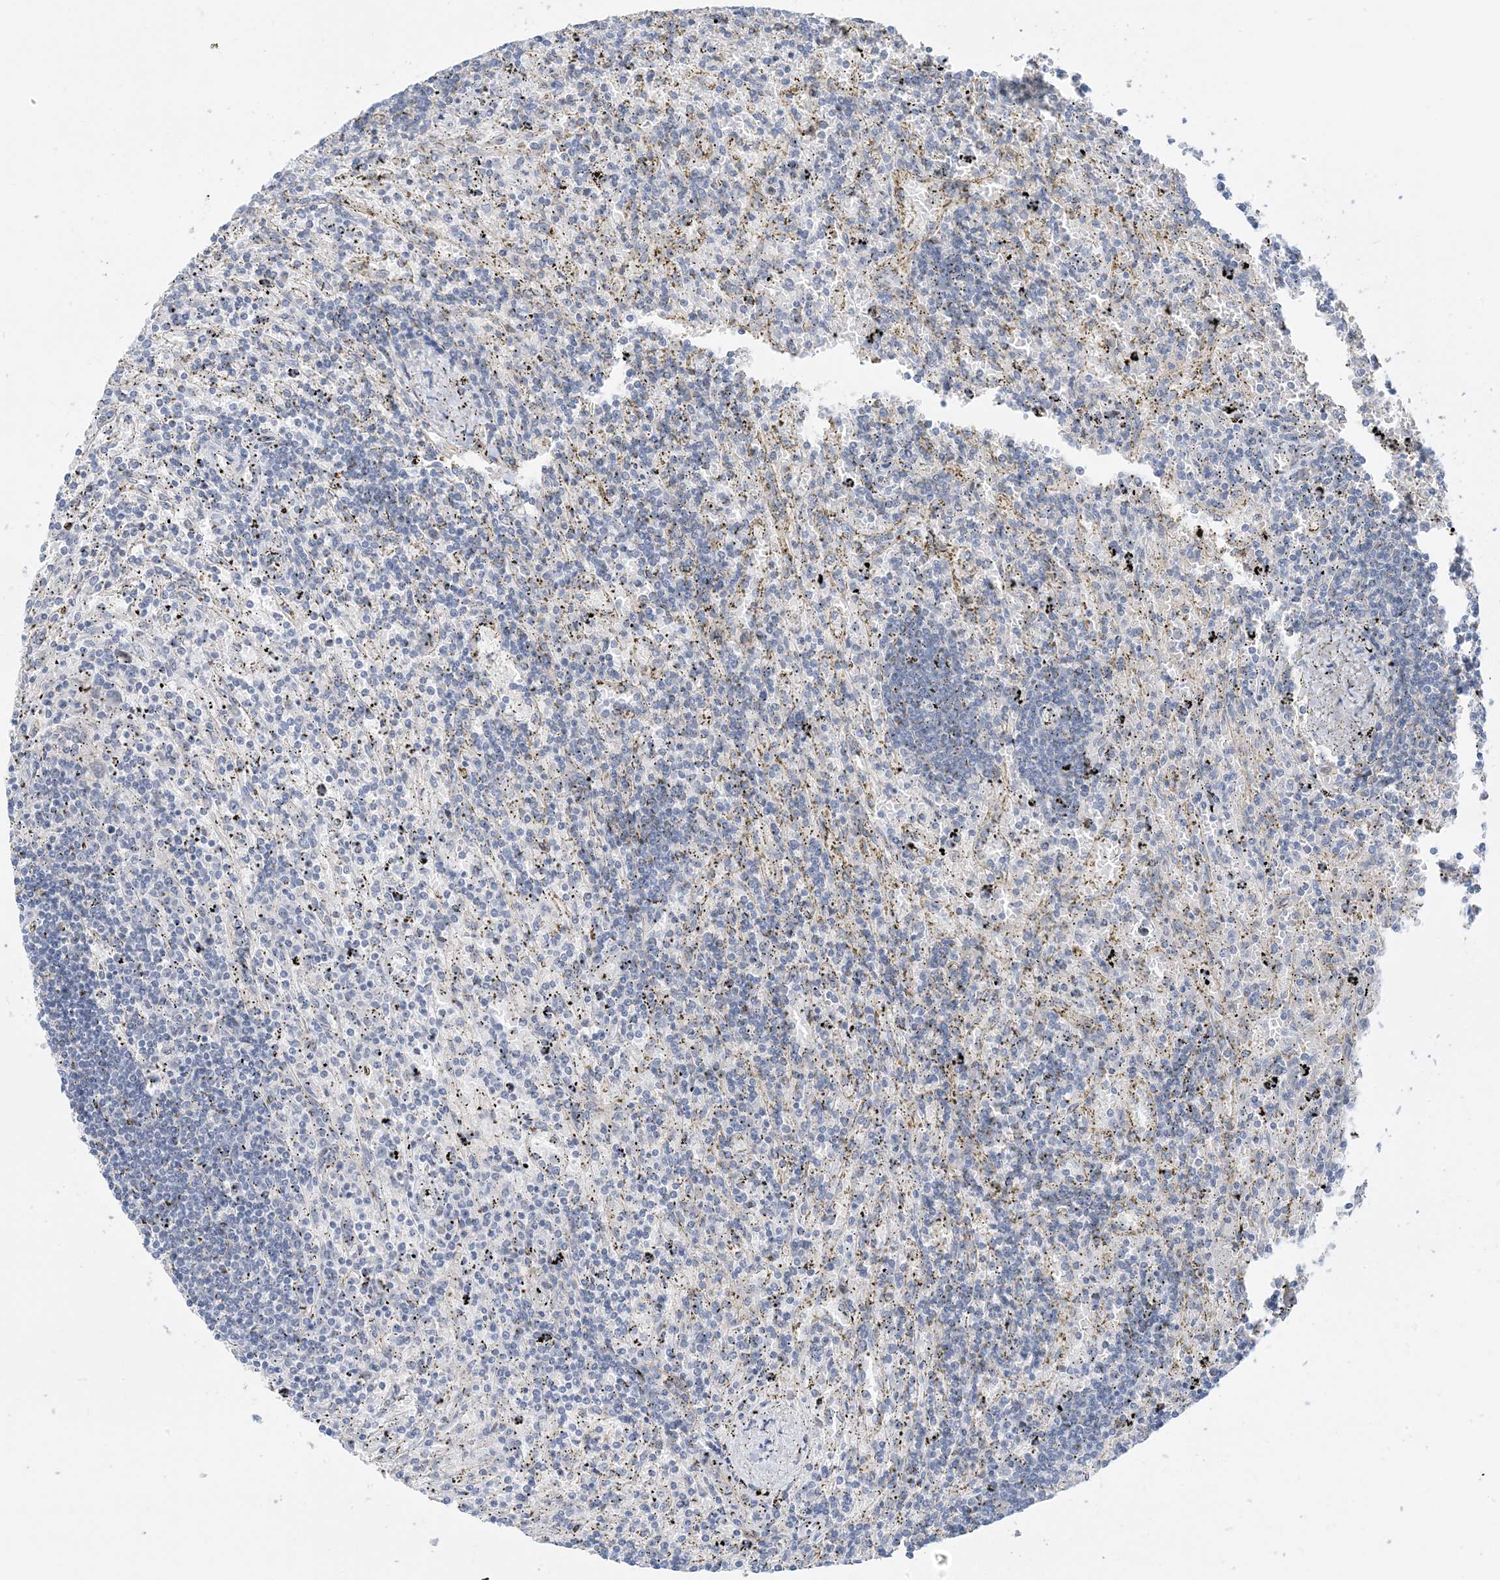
{"staining": {"intensity": "negative", "quantity": "none", "location": "none"}, "tissue": "lymphoma", "cell_type": "Tumor cells", "image_type": "cancer", "snomed": [{"axis": "morphology", "description": "Malignant lymphoma, non-Hodgkin's type, Low grade"}, {"axis": "topography", "description": "Spleen"}], "caption": "IHC photomicrograph of neoplastic tissue: low-grade malignant lymphoma, non-Hodgkin's type stained with DAB (3,3'-diaminobenzidine) demonstrates no significant protein positivity in tumor cells.", "gene": "IL36B", "patient": {"sex": "male", "age": 76}}